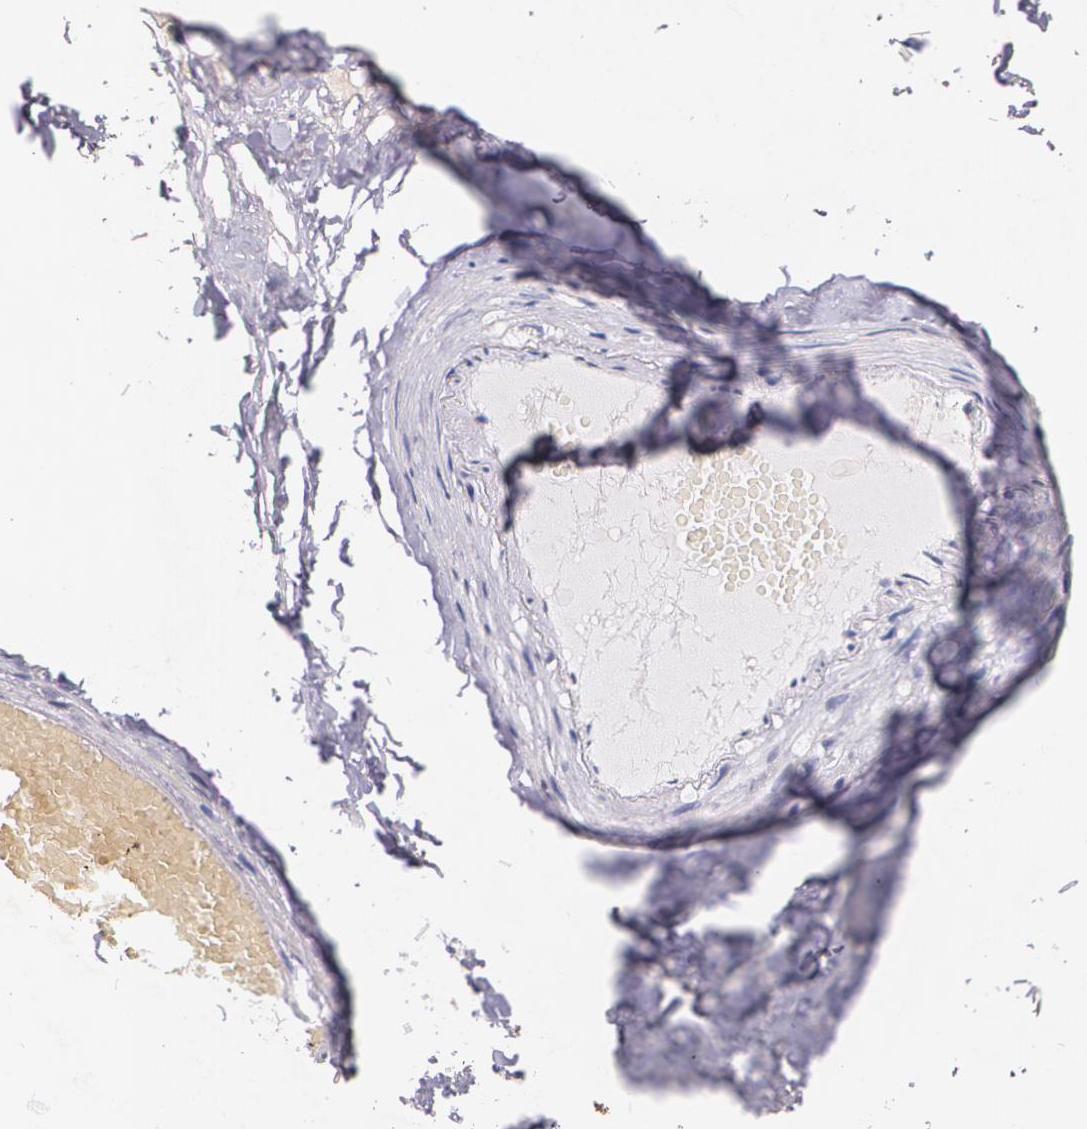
{"staining": {"intensity": "negative", "quantity": "none", "location": "none"}, "tissue": "adipose tissue", "cell_type": "Adipocytes", "image_type": "normal", "snomed": [{"axis": "morphology", "description": "Normal tissue, NOS"}, {"axis": "topography", "description": "Soft tissue"}, {"axis": "topography", "description": "Peripheral nerve tissue"}], "caption": "DAB immunohistochemical staining of benign adipose tissue exhibits no significant positivity in adipocytes. (DAB (3,3'-diaminobenzidine) IHC, high magnification).", "gene": "TM4SF1", "patient": {"sex": "female", "age": 68}}